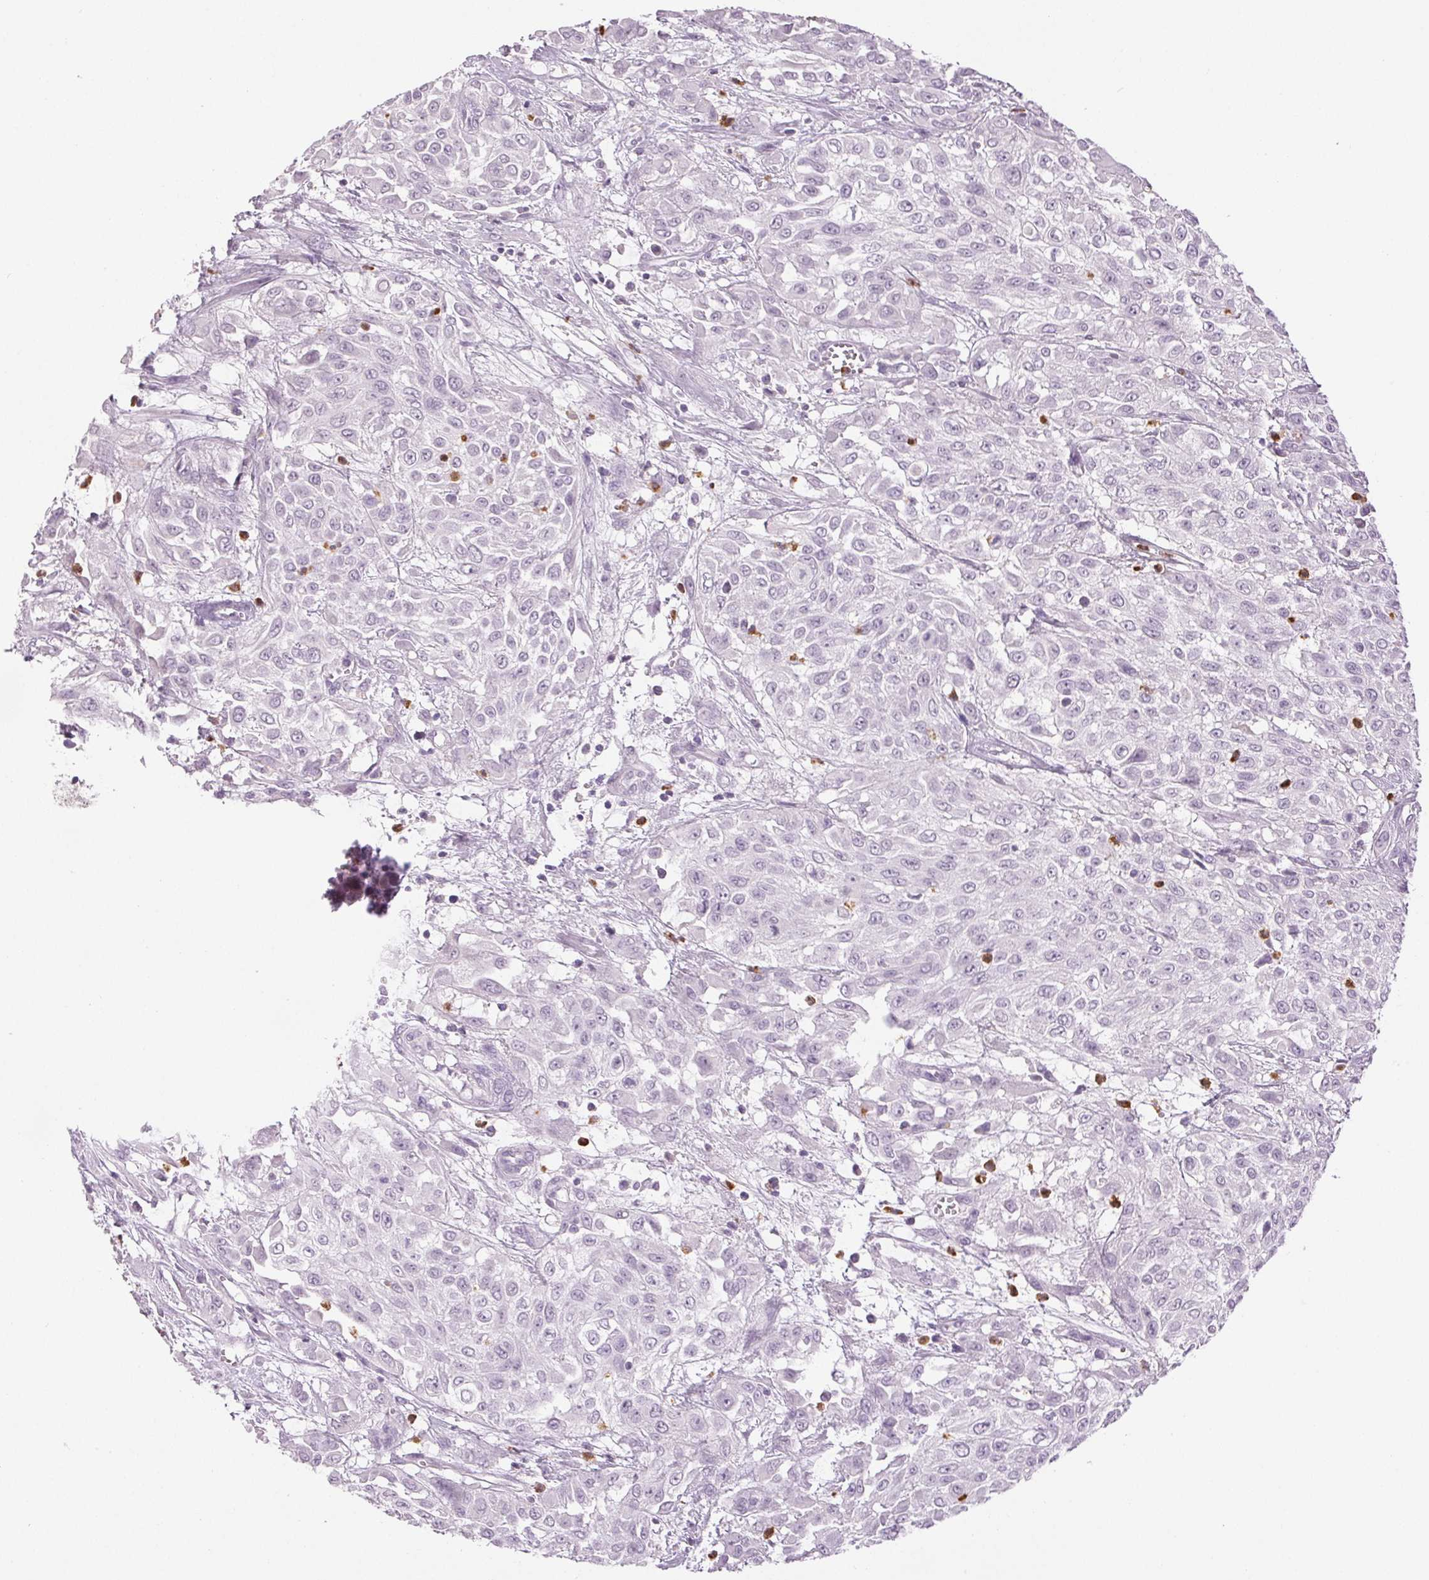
{"staining": {"intensity": "negative", "quantity": "none", "location": "none"}, "tissue": "urothelial cancer", "cell_type": "Tumor cells", "image_type": "cancer", "snomed": [{"axis": "morphology", "description": "Urothelial carcinoma, High grade"}, {"axis": "topography", "description": "Urinary bladder"}], "caption": "Immunohistochemistry of human high-grade urothelial carcinoma displays no staining in tumor cells. Nuclei are stained in blue.", "gene": "LTF", "patient": {"sex": "male", "age": 57}}